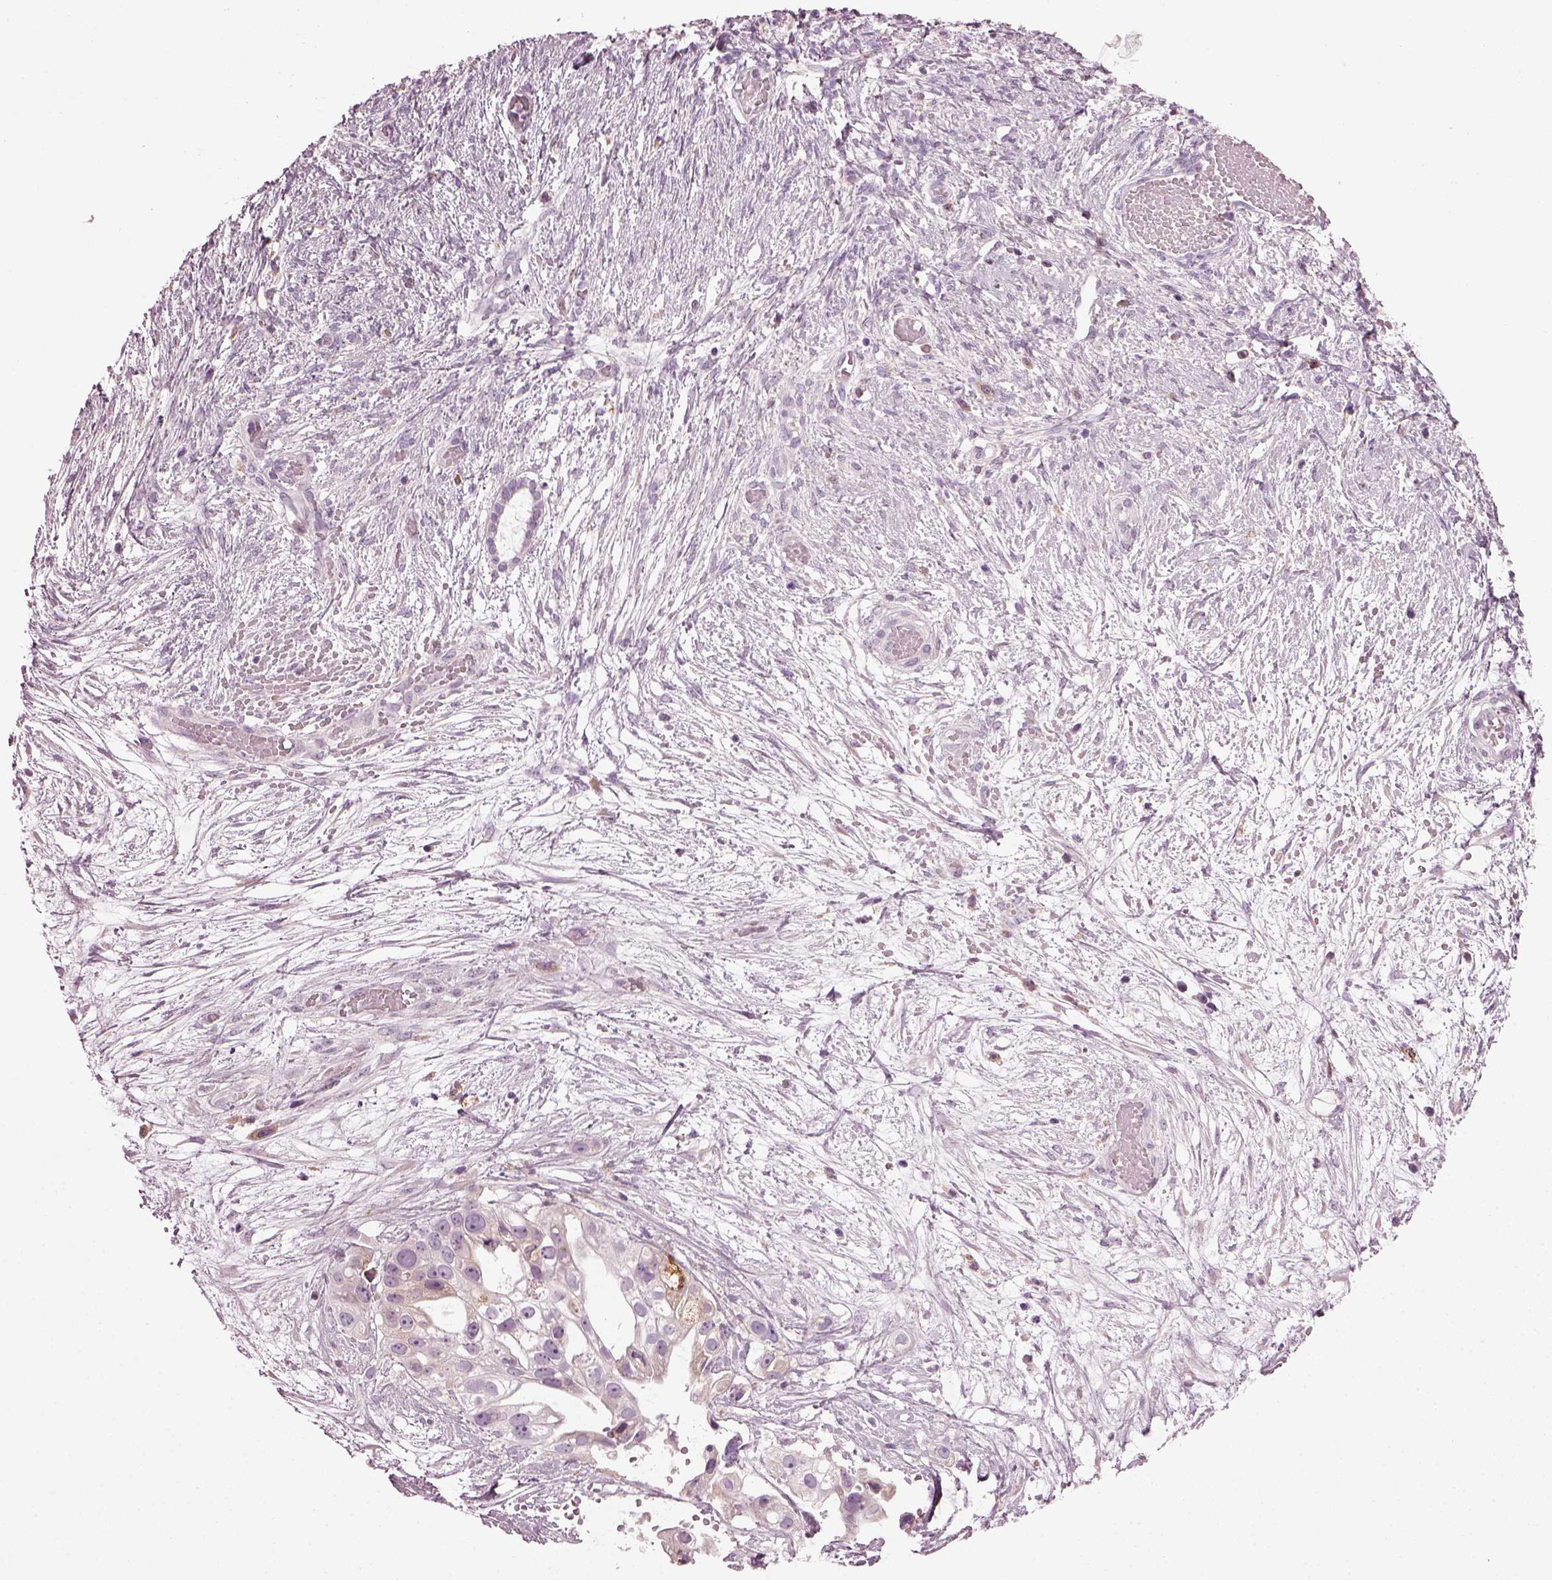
{"staining": {"intensity": "negative", "quantity": "none", "location": "none"}, "tissue": "ovarian cancer", "cell_type": "Tumor cells", "image_type": "cancer", "snomed": [{"axis": "morphology", "description": "Cystadenocarcinoma, serous, NOS"}, {"axis": "topography", "description": "Ovary"}], "caption": "Ovarian cancer (serous cystadenocarcinoma) was stained to show a protein in brown. There is no significant positivity in tumor cells.", "gene": "TMEM231", "patient": {"sex": "female", "age": 56}}